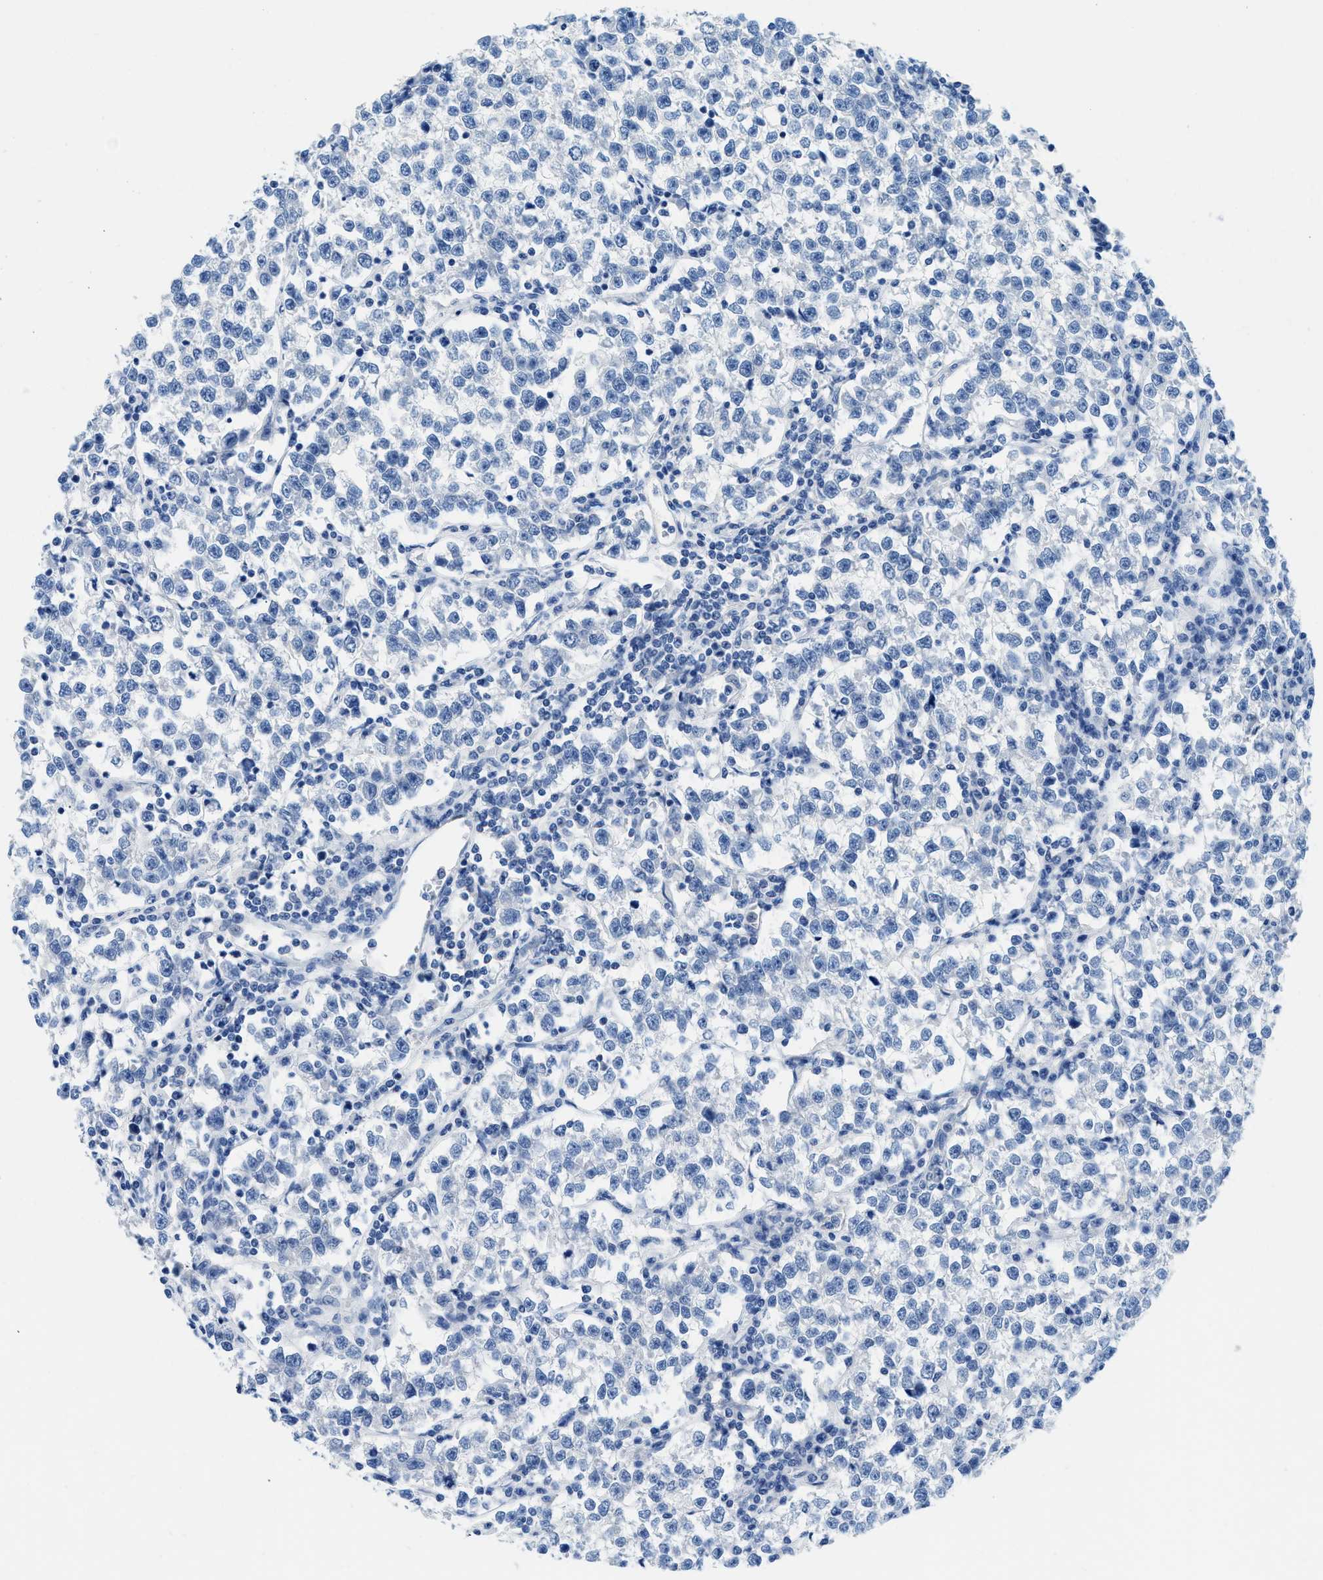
{"staining": {"intensity": "negative", "quantity": "none", "location": "none"}, "tissue": "testis cancer", "cell_type": "Tumor cells", "image_type": "cancer", "snomed": [{"axis": "morphology", "description": "Normal tissue, NOS"}, {"axis": "morphology", "description": "Seminoma, NOS"}, {"axis": "topography", "description": "Testis"}], "caption": "Immunohistochemistry of testis cancer displays no staining in tumor cells.", "gene": "MBL2", "patient": {"sex": "male", "age": 43}}